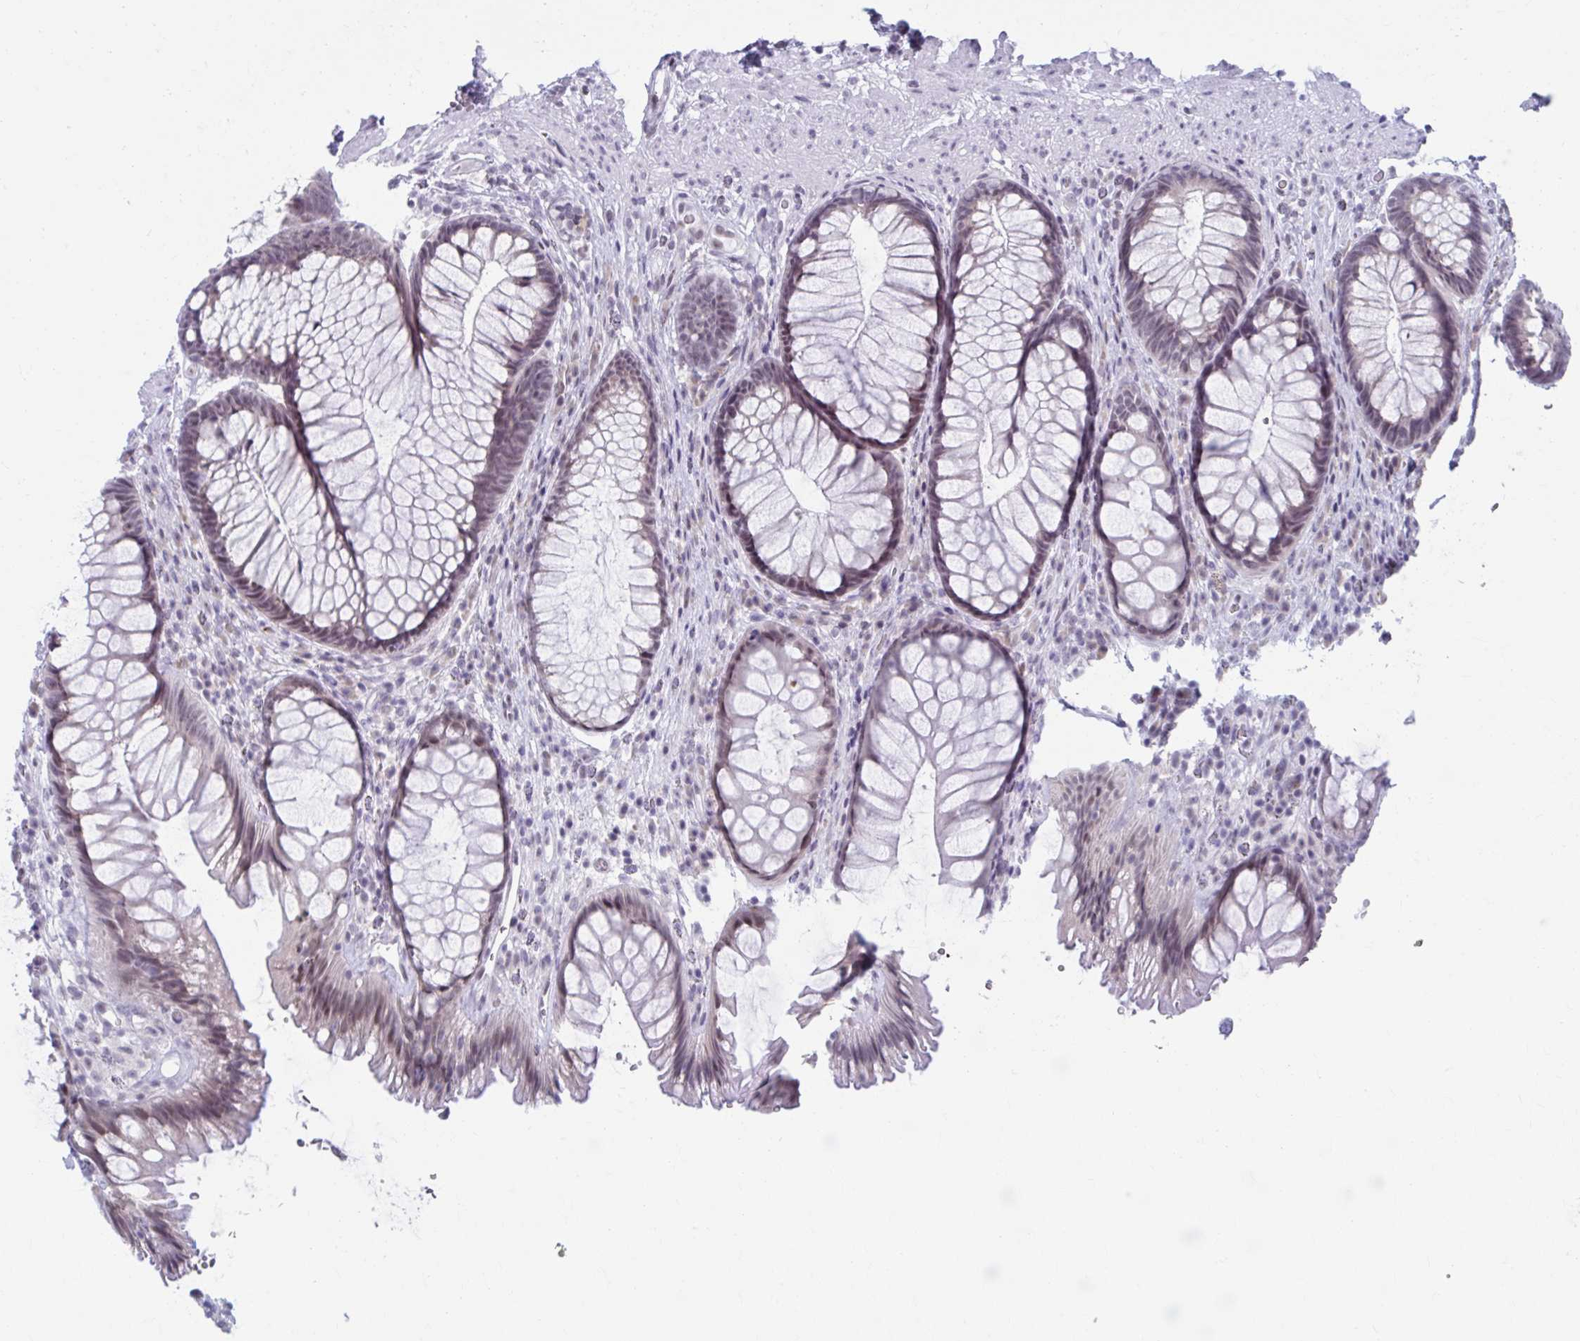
{"staining": {"intensity": "weak", "quantity": "25%-75%", "location": "nuclear"}, "tissue": "rectum", "cell_type": "Glandular cells", "image_type": "normal", "snomed": [{"axis": "morphology", "description": "Normal tissue, NOS"}, {"axis": "topography", "description": "Rectum"}], "caption": "A low amount of weak nuclear positivity is appreciated in about 25%-75% of glandular cells in normal rectum.", "gene": "CCDC105", "patient": {"sex": "male", "age": 53}}